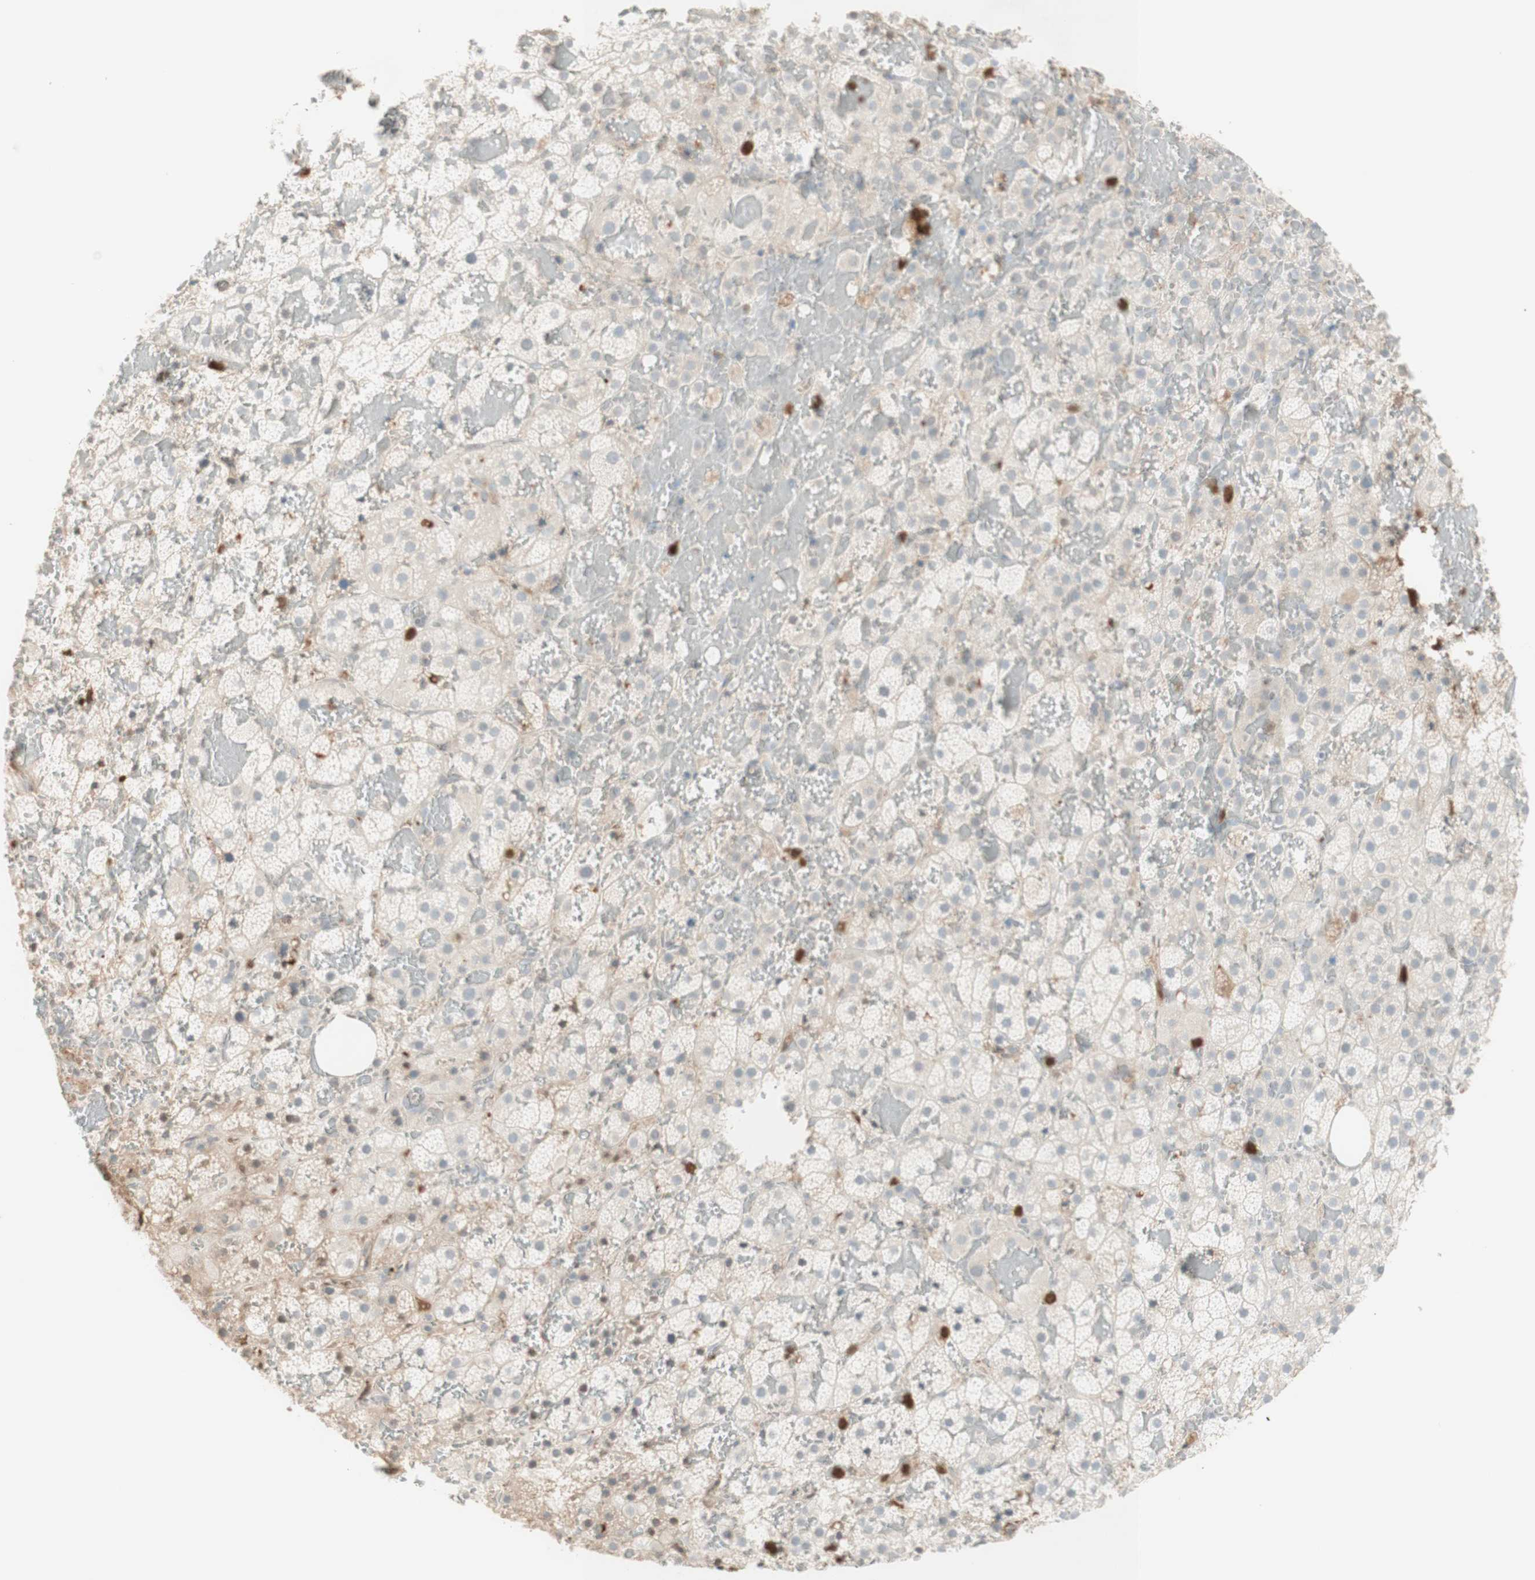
{"staining": {"intensity": "negative", "quantity": "none", "location": "none"}, "tissue": "adrenal gland", "cell_type": "Glandular cells", "image_type": "normal", "snomed": [{"axis": "morphology", "description": "Normal tissue, NOS"}, {"axis": "topography", "description": "Adrenal gland"}], "caption": "Protein analysis of unremarkable adrenal gland demonstrates no significant staining in glandular cells. (DAB (3,3'-diaminobenzidine) immunohistochemistry (IHC), high magnification).", "gene": "NID1", "patient": {"sex": "female", "age": 59}}